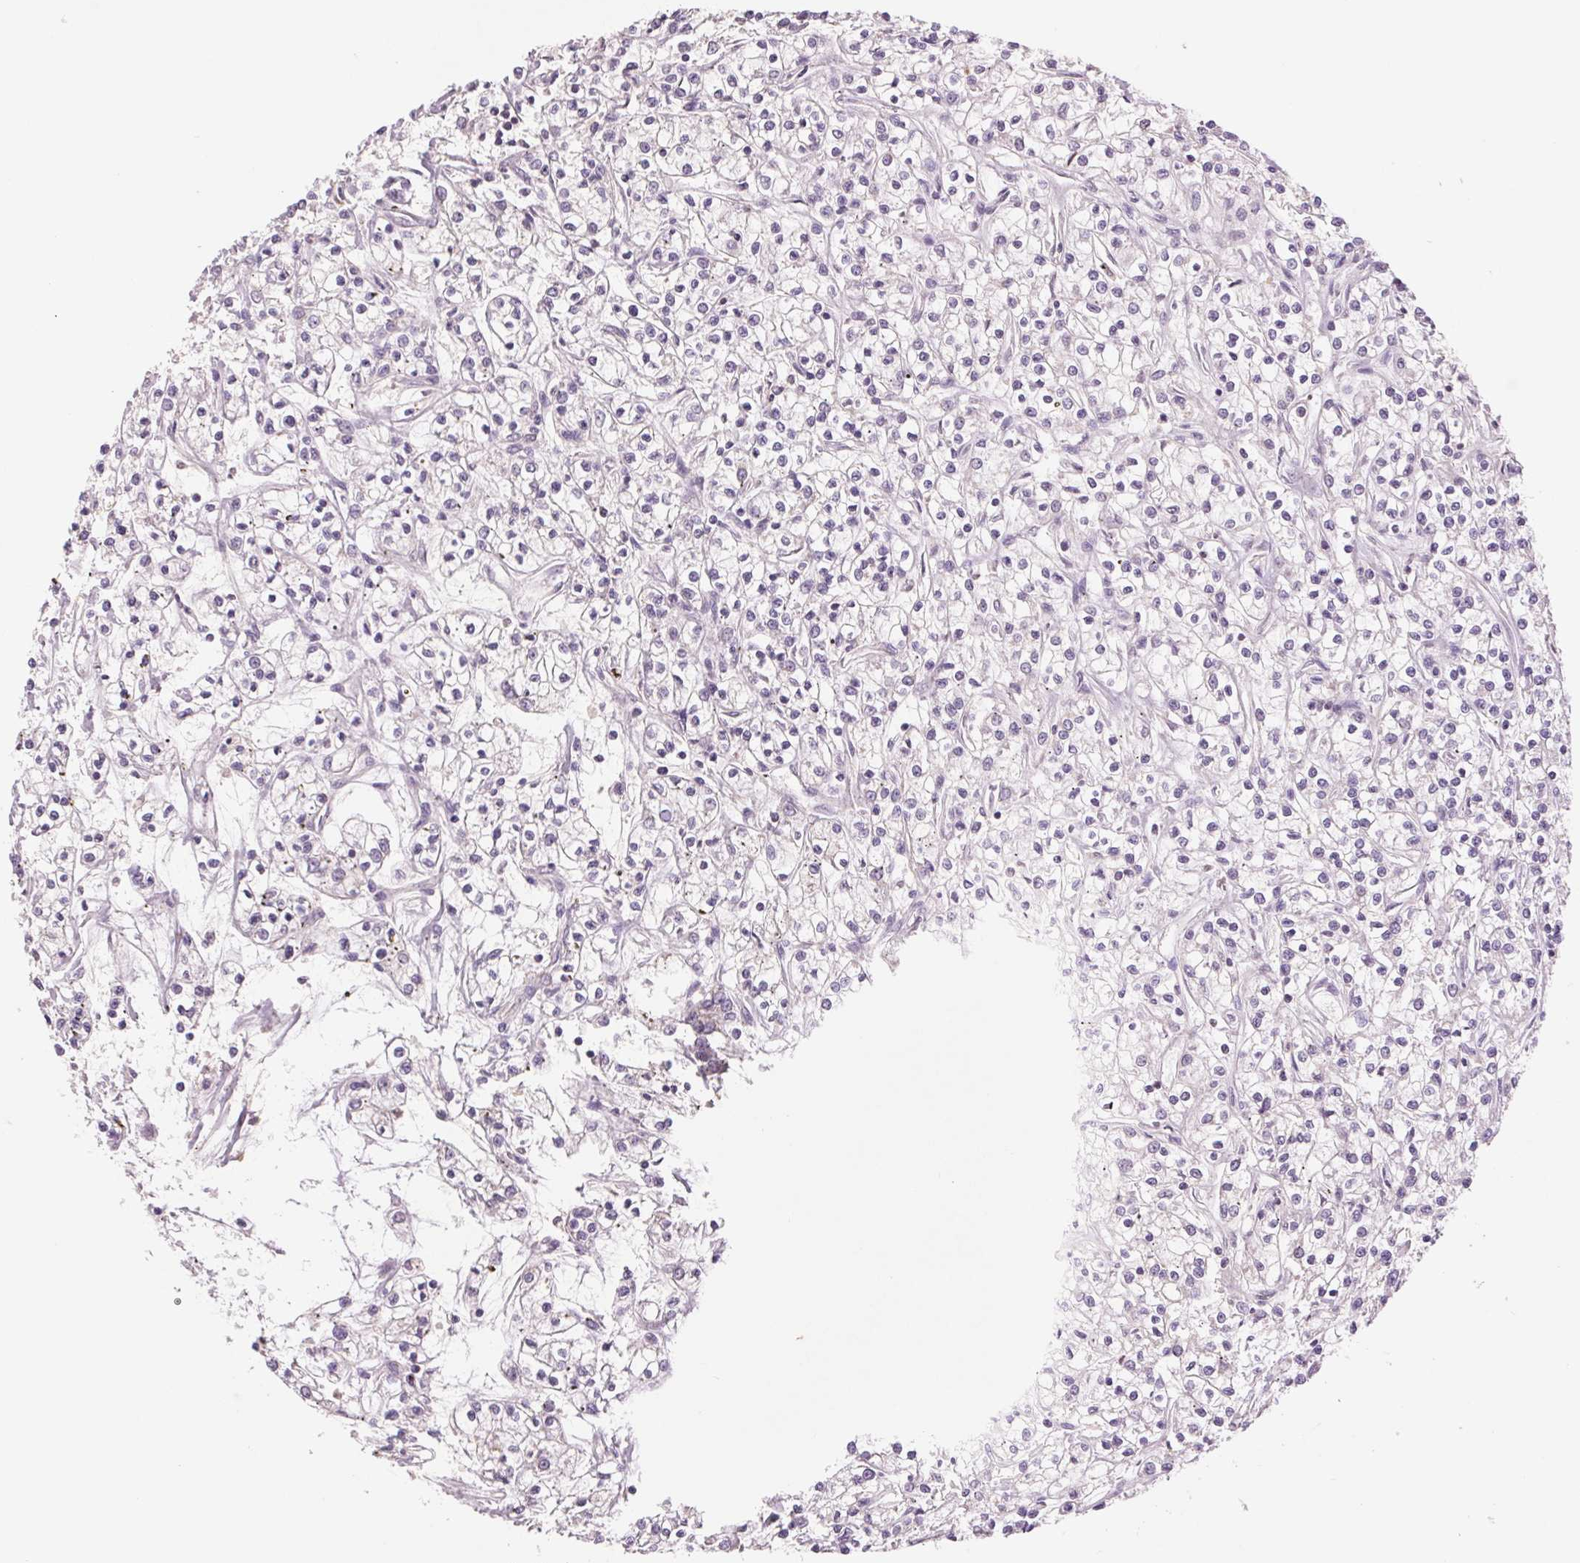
{"staining": {"intensity": "negative", "quantity": "none", "location": "none"}, "tissue": "renal cancer", "cell_type": "Tumor cells", "image_type": "cancer", "snomed": [{"axis": "morphology", "description": "Adenocarcinoma, NOS"}, {"axis": "topography", "description": "Kidney"}], "caption": "Renal cancer (adenocarcinoma) was stained to show a protein in brown. There is no significant positivity in tumor cells. (DAB (3,3'-diaminobenzidine) immunohistochemistry (IHC), high magnification).", "gene": "COX6A1", "patient": {"sex": "female", "age": 59}}